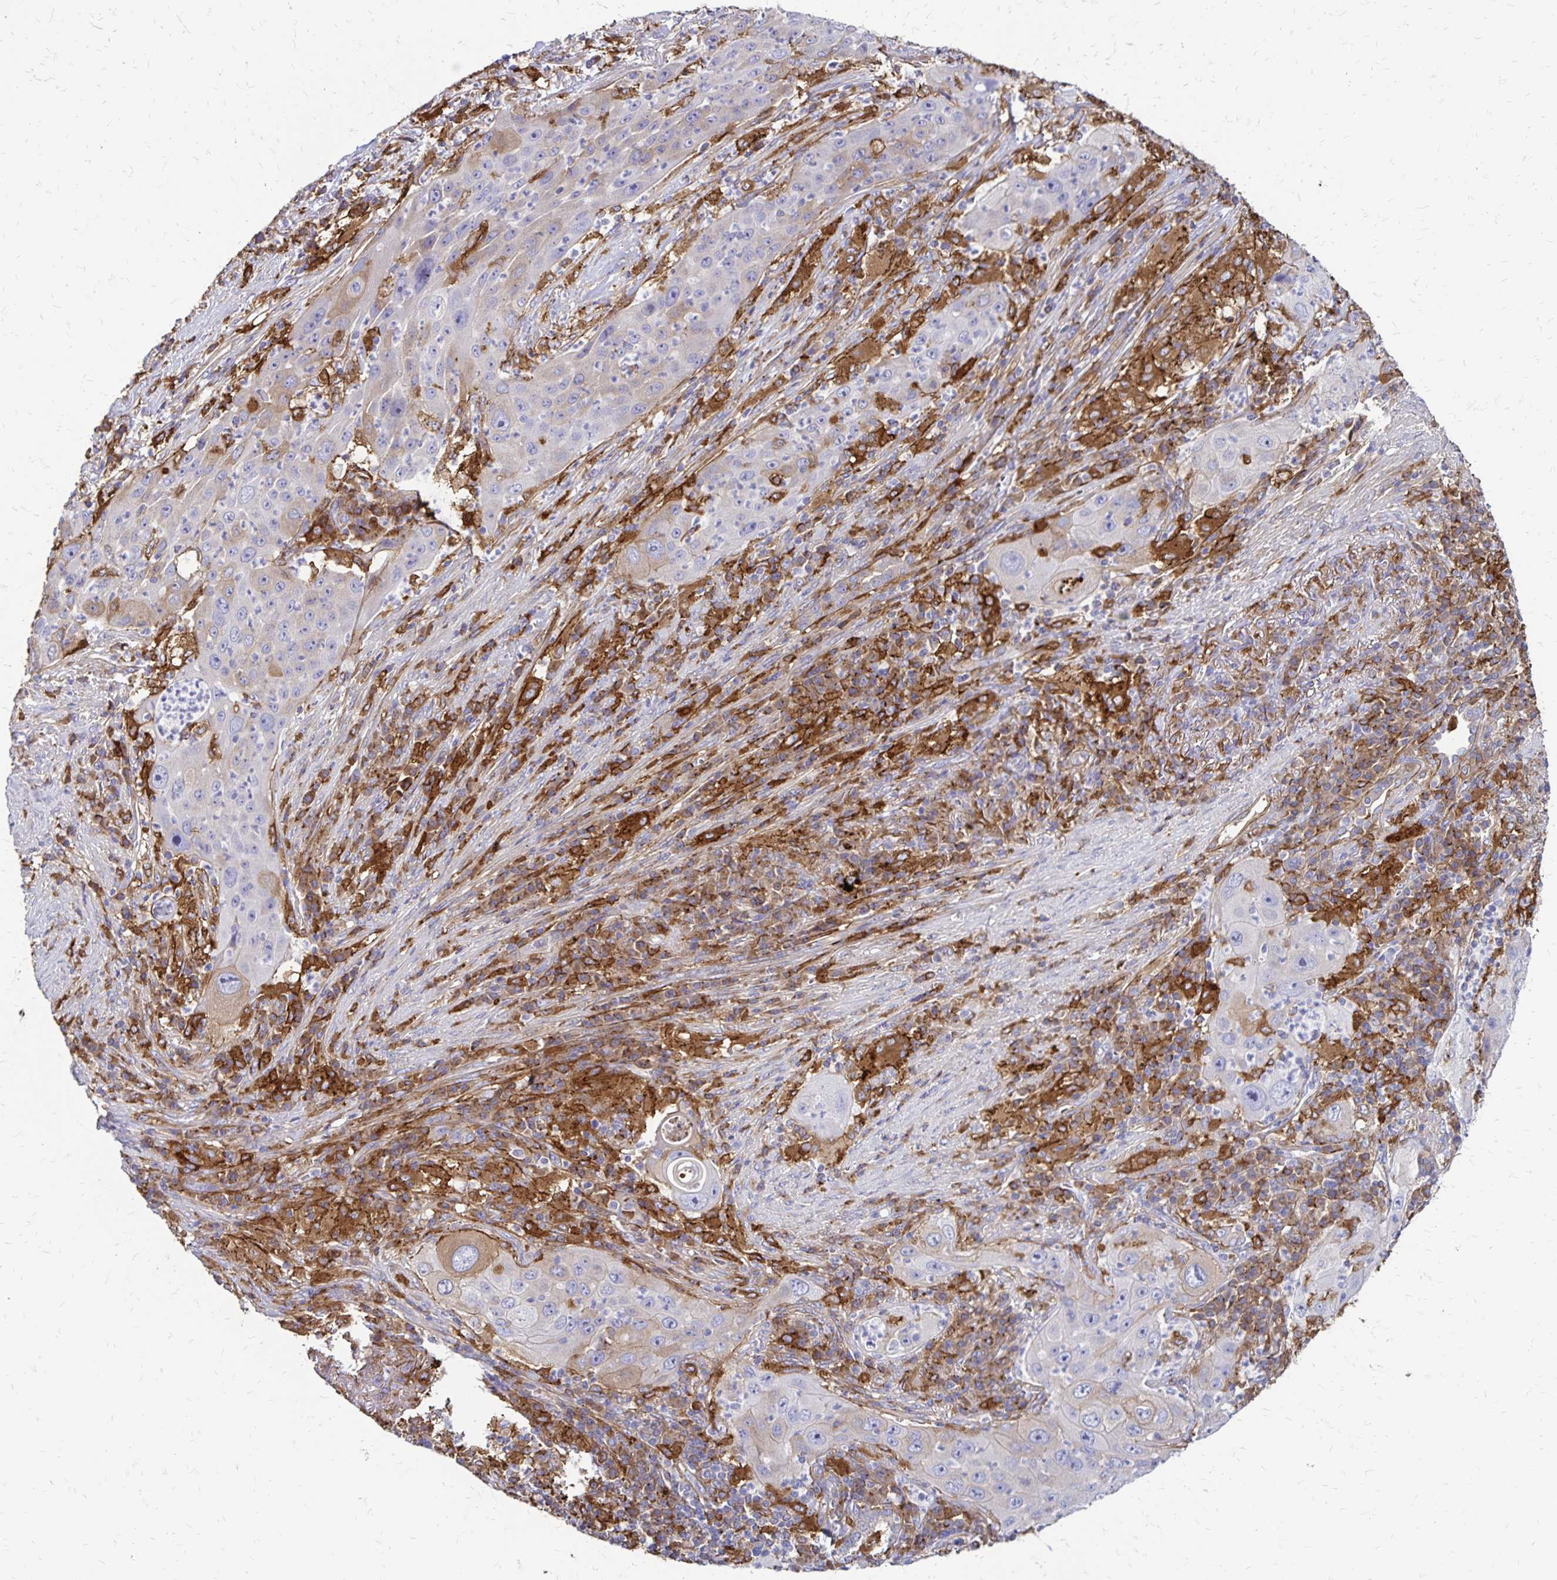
{"staining": {"intensity": "weak", "quantity": "<25%", "location": "cytoplasmic/membranous"}, "tissue": "lung cancer", "cell_type": "Tumor cells", "image_type": "cancer", "snomed": [{"axis": "morphology", "description": "Squamous cell carcinoma, NOS"}, {"axis": "topography", "description": "Lung"}], "caption": "This is an immunohistochemistry histopathology image of squamous cell carcinoma (lung). There is no expression in tumor cells.", "gene": "TNS3", "patient": {"sex": "female", "age": 59}}